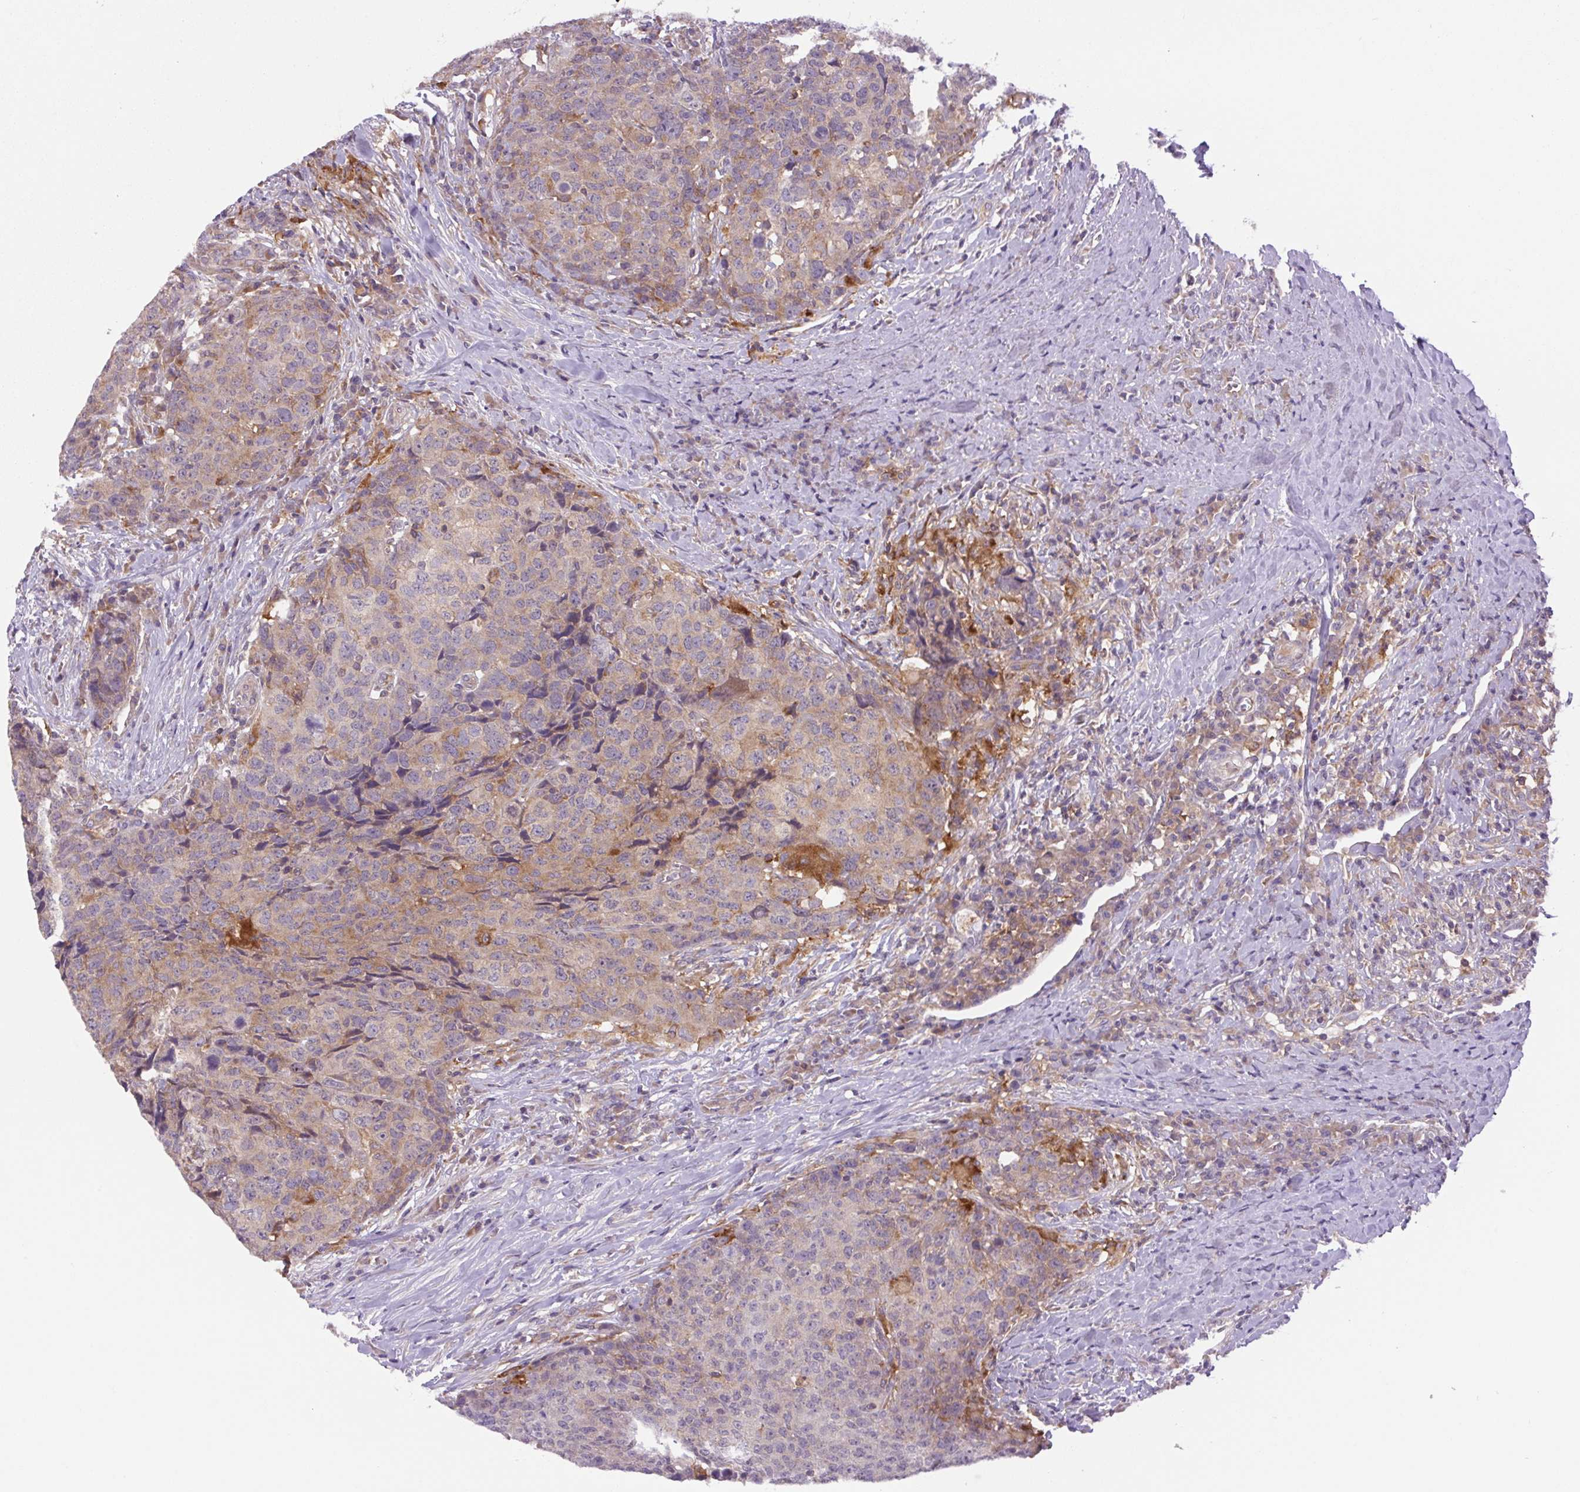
{"staining": {"intensity": "weak", "quantity": "25%-75%", "location": "cytoplasmic/membranous"}, "tissue": "head and neck cancer", "cell_type": "Tumor cells", "image_type": "cancer", "snomed": [{"axis": "morphology", "description": "Squamous cell carcinoma, NOS"}, {"axis": "topography", "description": "Head-Neck"}], "caption": "DAB immunohistochemical staining of head and neck squamous cell carcinoma exhibits weak cytoplasmic/membranous protein staining in about 25%-75% of tumor cells.", "gene": "MINK1", "patient": {"sex": "male", "age": 66}}